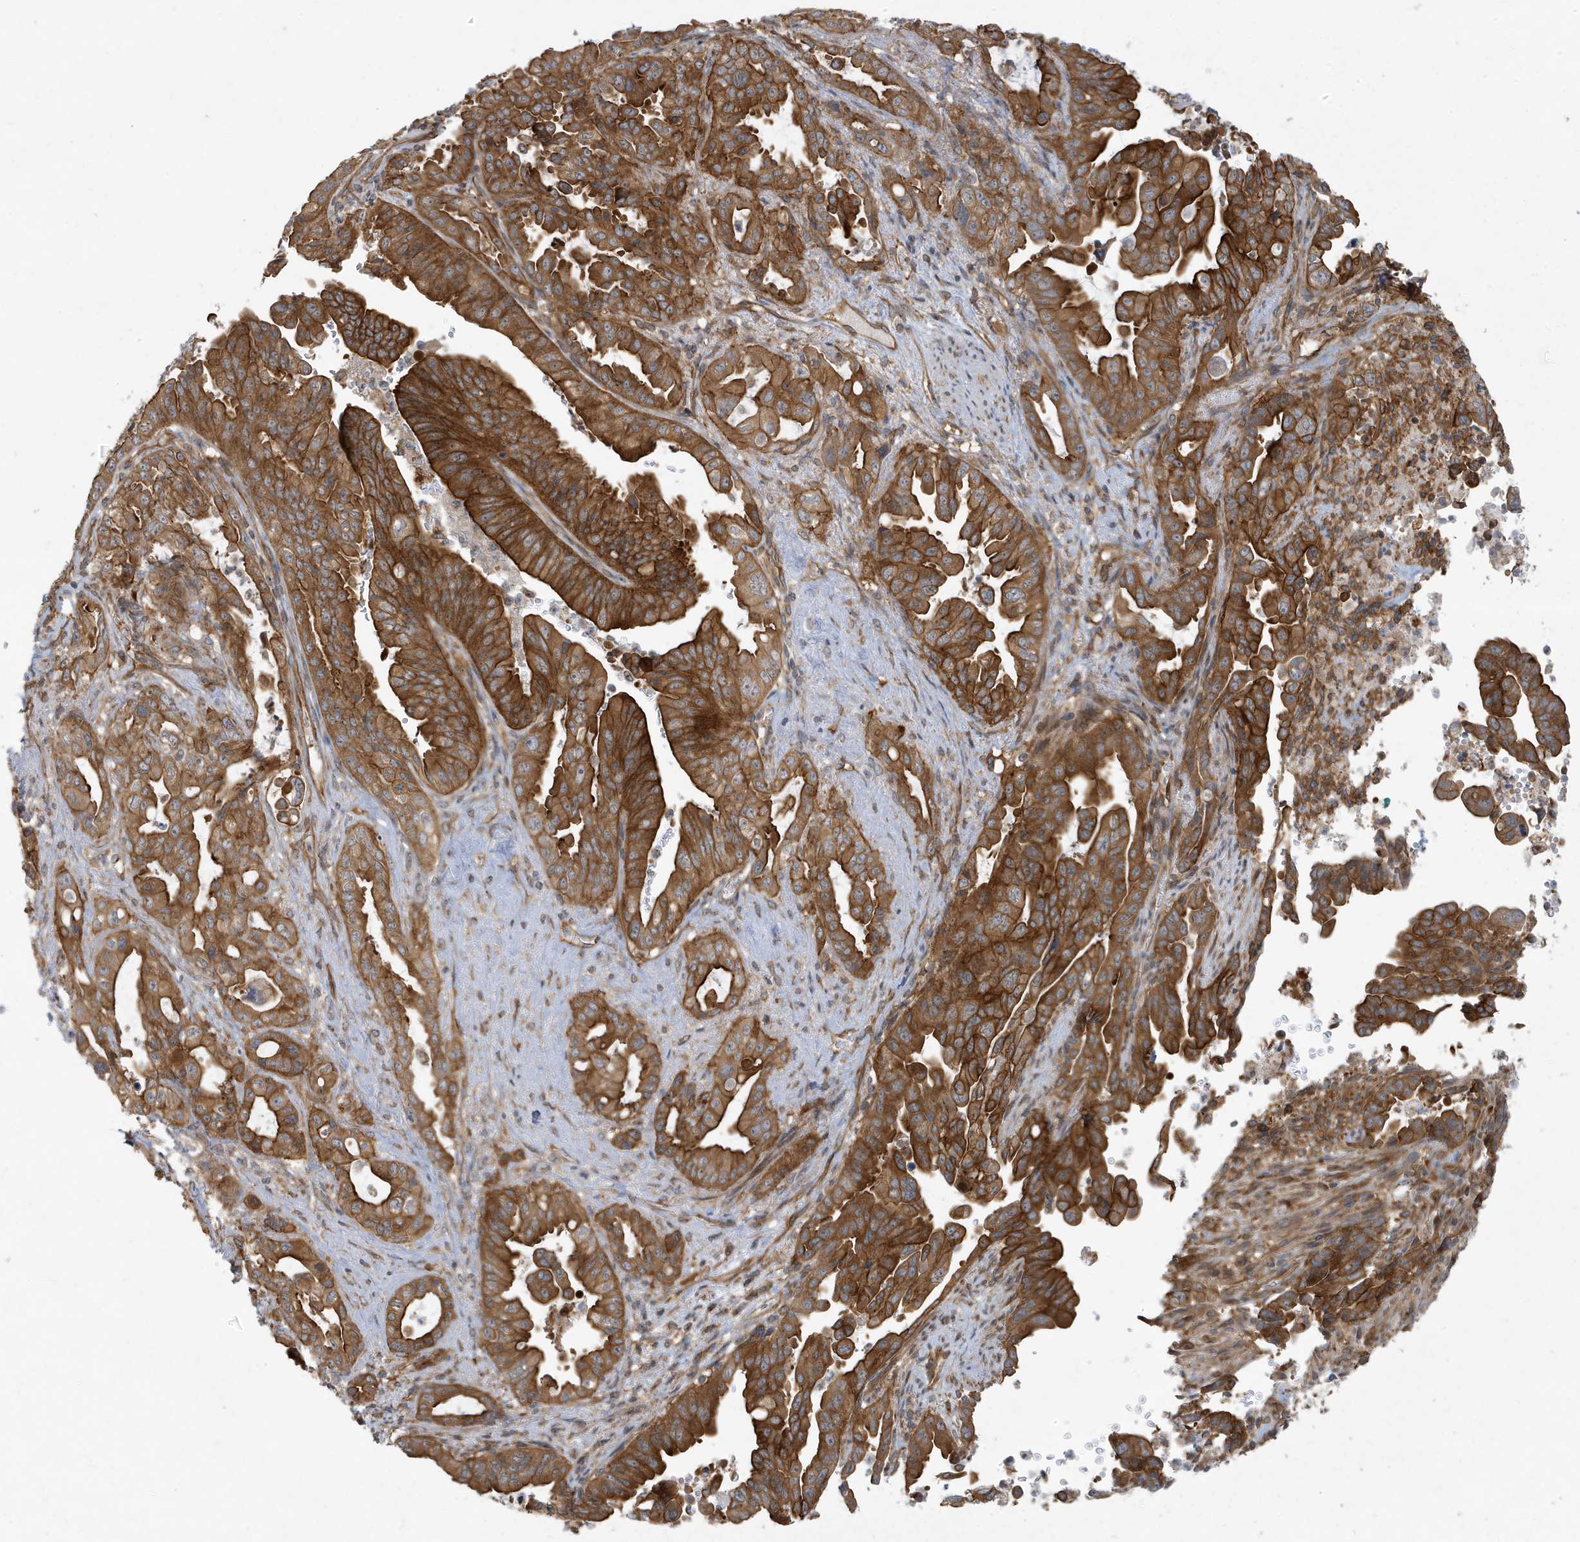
{"staining": {"intensity": "strong", "quantity": ">75%", "location": "cytoplasmic/membranous"}, "tissue": "pancreatic cancer", "cell_type": "Tumor cells", "image_type": "cancer", "snomed": [{"axis": "morphology", "description": "Adenocarcinoma, NOS"}, {"axis": "topography", "description": "Pancreas"}], "caption": "Adenocarcinoma (pancreatic) stained with a protein marker exhibits strong staining in tumor cells.", "gene": "ATP23", "patient": {"sex": "male", "age": 70}}